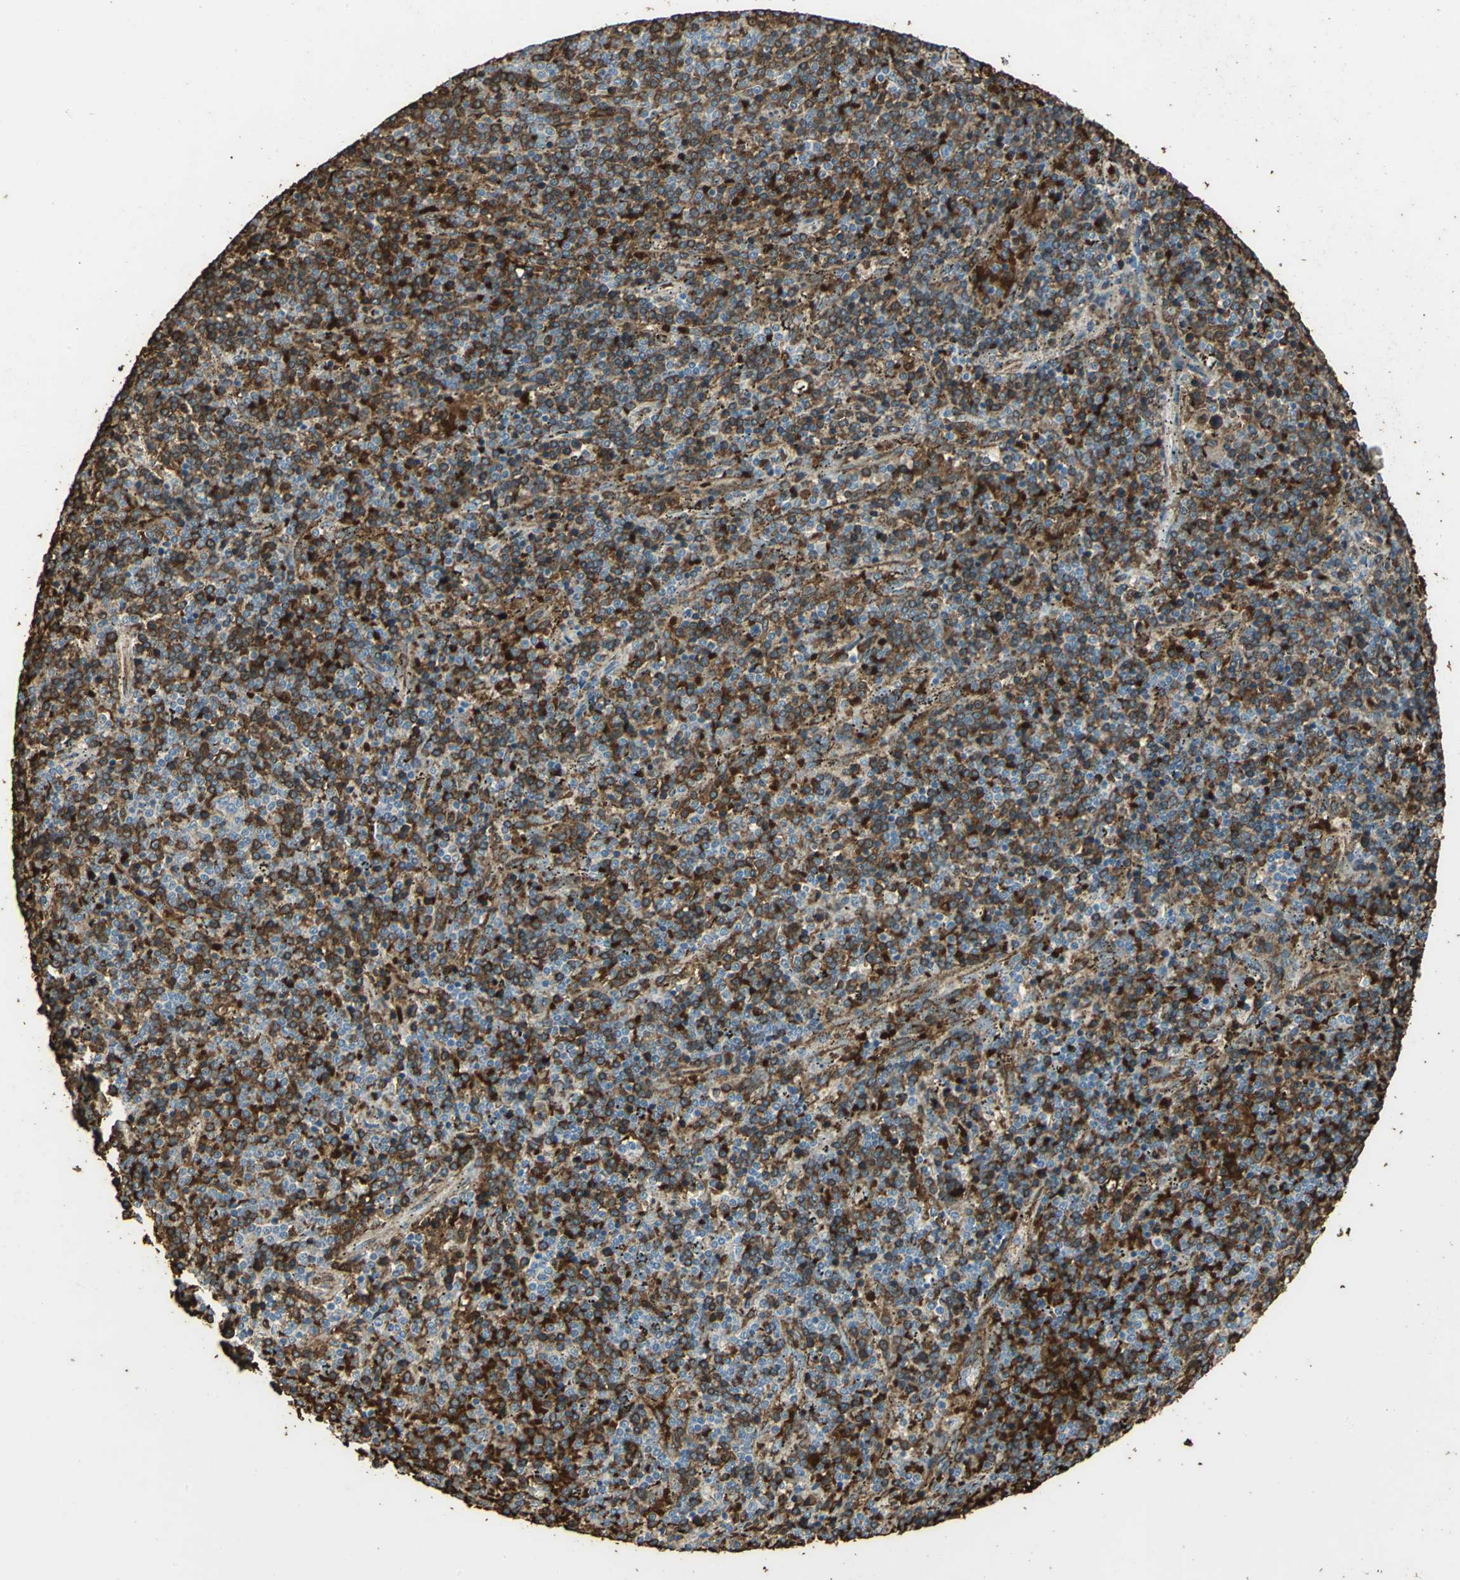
{"staining": {"intensity": "strong", "quantity": ">75%", "location": "cytoplasmic/membranous"}, "tissue": "lymphoma", "cell_type": "Tumor cells", "image_type": "cancer", "snomed": [{"axis": "morphology", "description": "Malignant lymphoma, non-Hodgkin's type, Low grade"}, {"axis": "topography", "description": "Spleen"}], "caption": "Tumor cells show high levels of strong cytoplasmic/membranous positivity in about >75% of cells in human malignant lymphoma, non-Hodgkin's type (low-grade).", "gene": "TRAPPC2", "patient": {"sex": "female", "age": 50}}